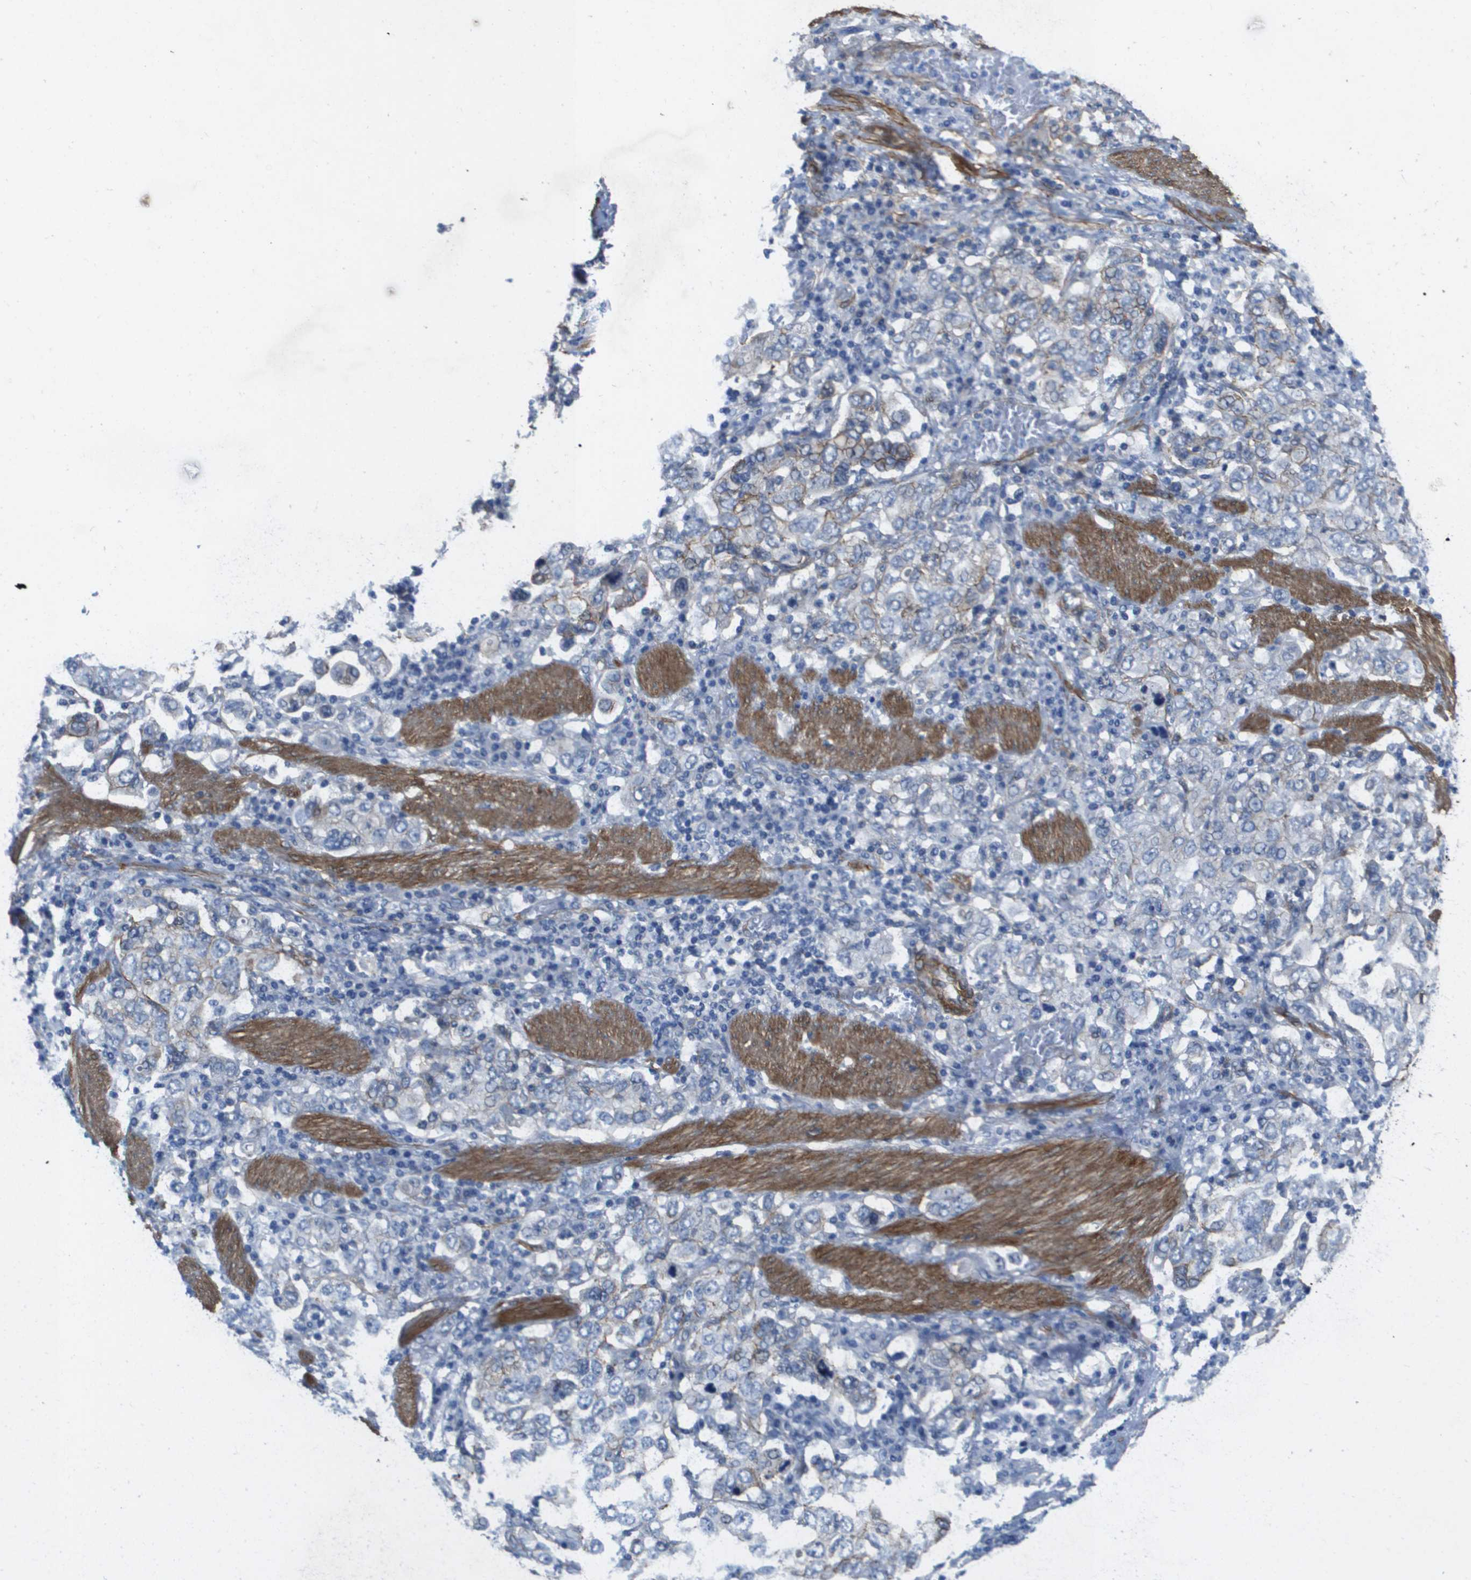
{"staining": {"intensity": "negative", "quantity": "none", "location": "none"}, "tissue": "stomach cancer", "cell_type": "Tumor cells", "image_type": "cancer", "snomed": [{"axis": "morphology", "description": "Adenocarcinoma, NOS"}, {"axis": "topography", "description": "Stomach, upper"}], "caption": "High magnification brightfield microscopy of stomach cancer (adenocarcinoma) stained with DAB (3,3'-diaminobenzidine) (brown) and counterstained with hematoxylin (blue): tumor cells show no significant positivity.", "gene": "LPP", "patient": {"sex": "male", "age": 62}}